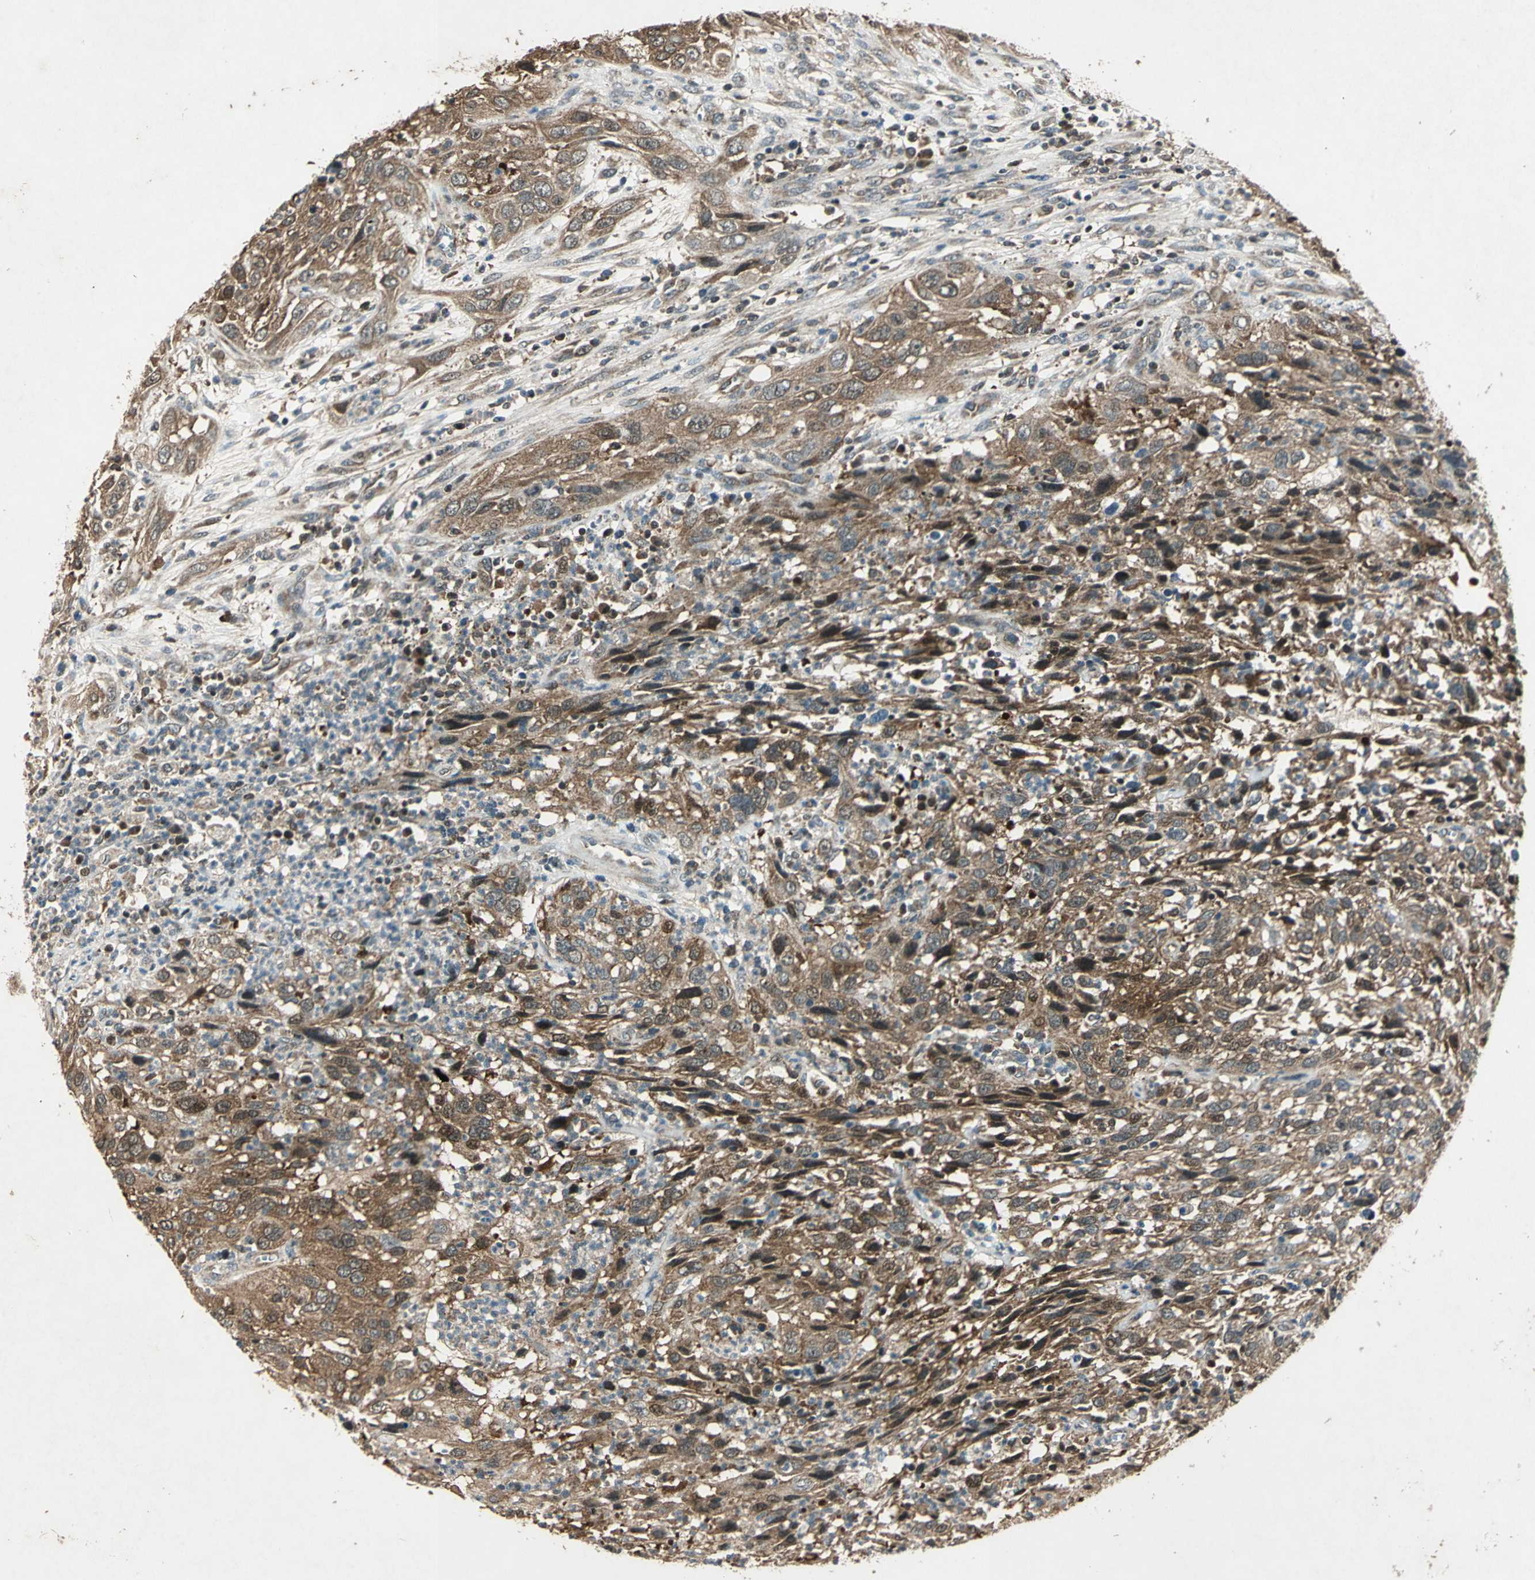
{"staining": {"intensity": "strong", "quantity": ">75%", "location": "cytoplasmic/membranous,nuclear"}, "tissue": "cervical cancer", "cell_type": "Tumor cells", "image_type": "cancer", "snomed": [{"axis": "morphology", "description": "Squamous cell carcinoma, NOS"}, {"axis": "topography", "description": "Cervix"}], "caption": "Tumor cells exhibit high levels of strong cytoplasmic/membranous and nuclear staining in about >75% of cells in cervical cancer.", "gene": "AHSA1", "patient": {"sex": "female", "age": 32}}